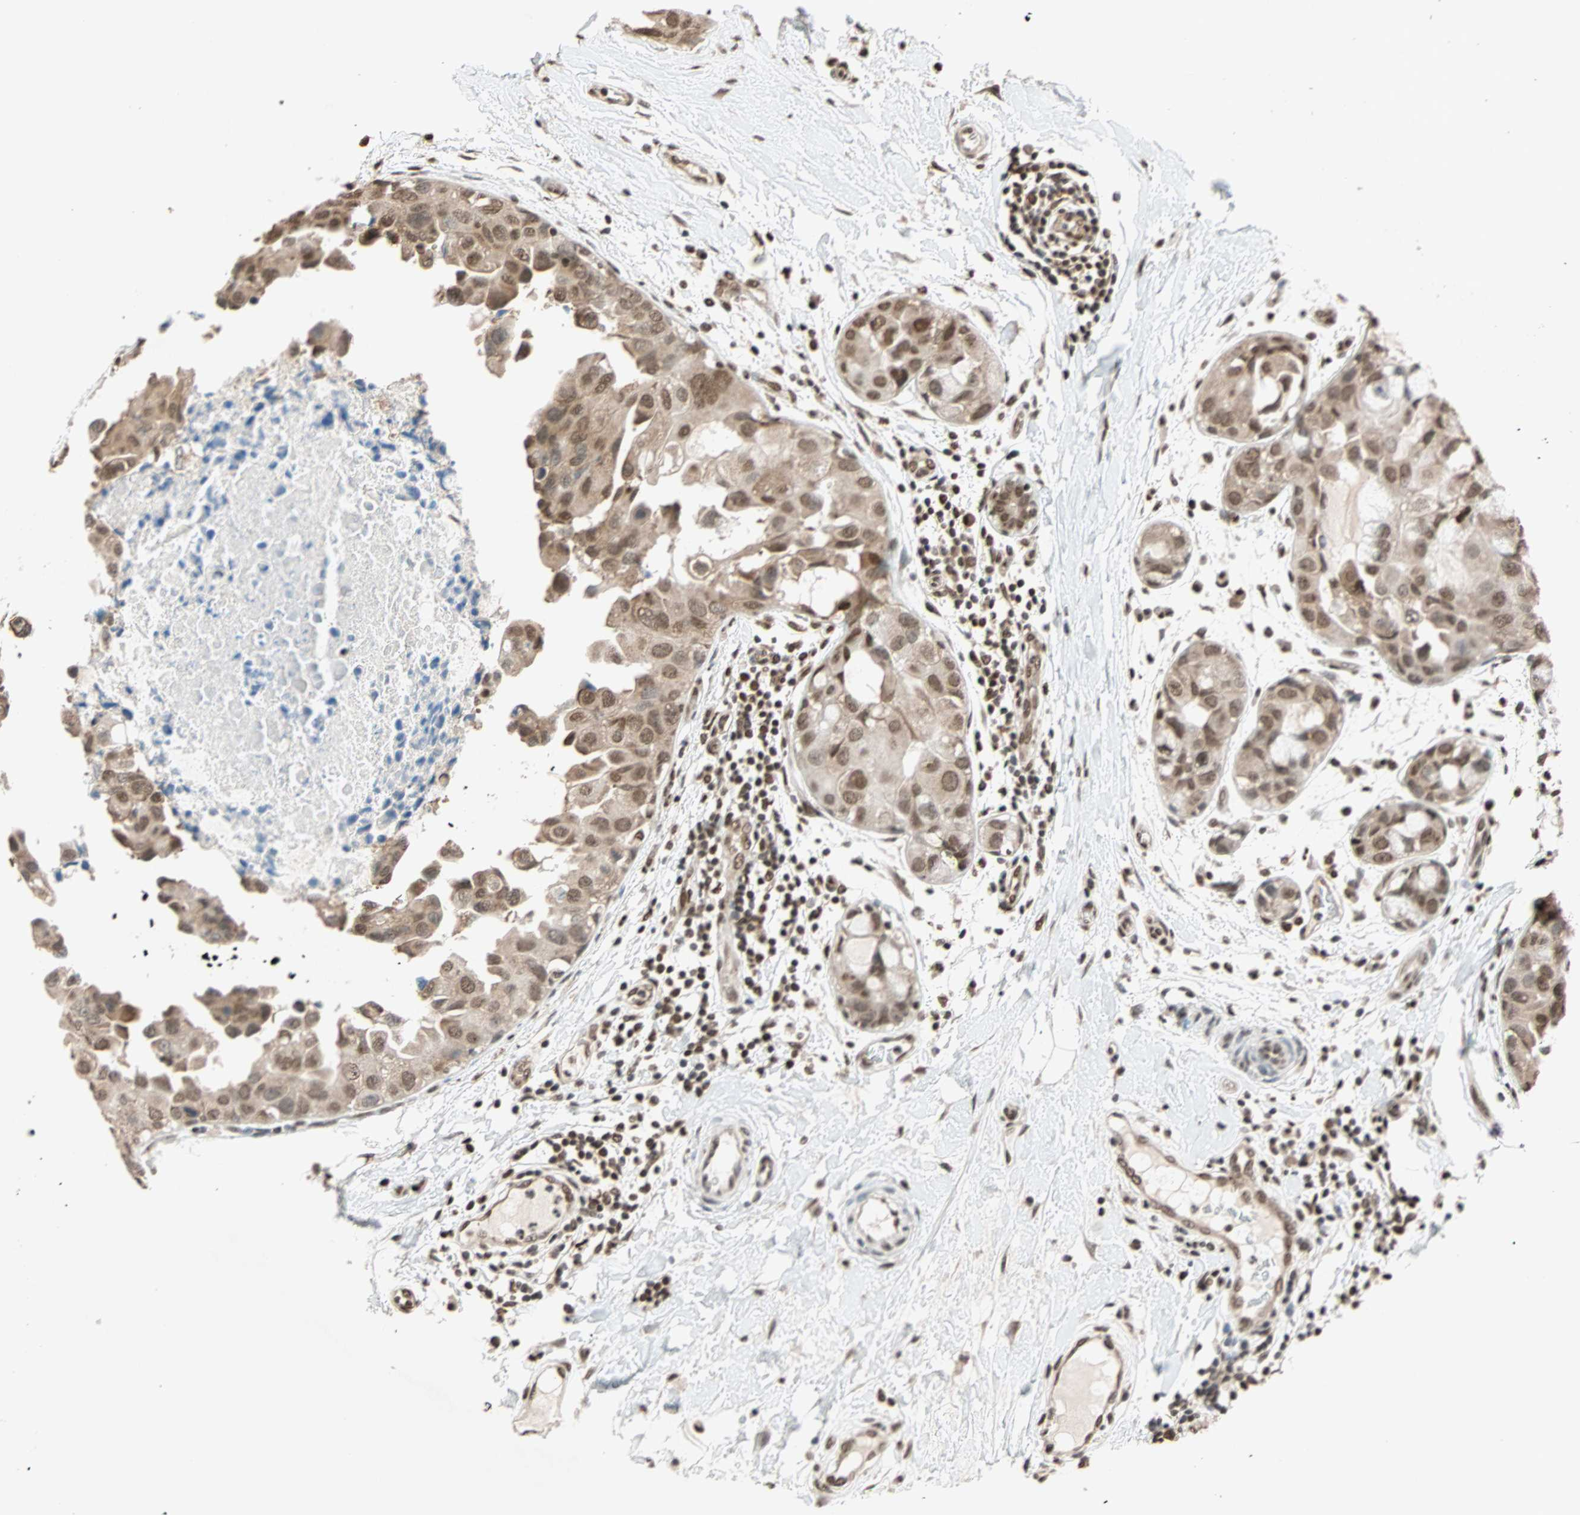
{"staining": {"intensity": "moderate", "quantity": ">75%", "location": "nuclear"}, "tissue": "breast cancer", "cell_type": "Tumor cells", "image_type": "cancer", "snomed": [{"axis": "morphology", "description": "Duct carcinoma"}, {"axis": "topography", "description": "Breast"}], "caption": "Human breast cancer (intraductal carcinoma) stained with a protein marker displays moderate staining in tumor cells.", "gene": "DAZAP1", "patient": {"sex": "female", "age": 40}}